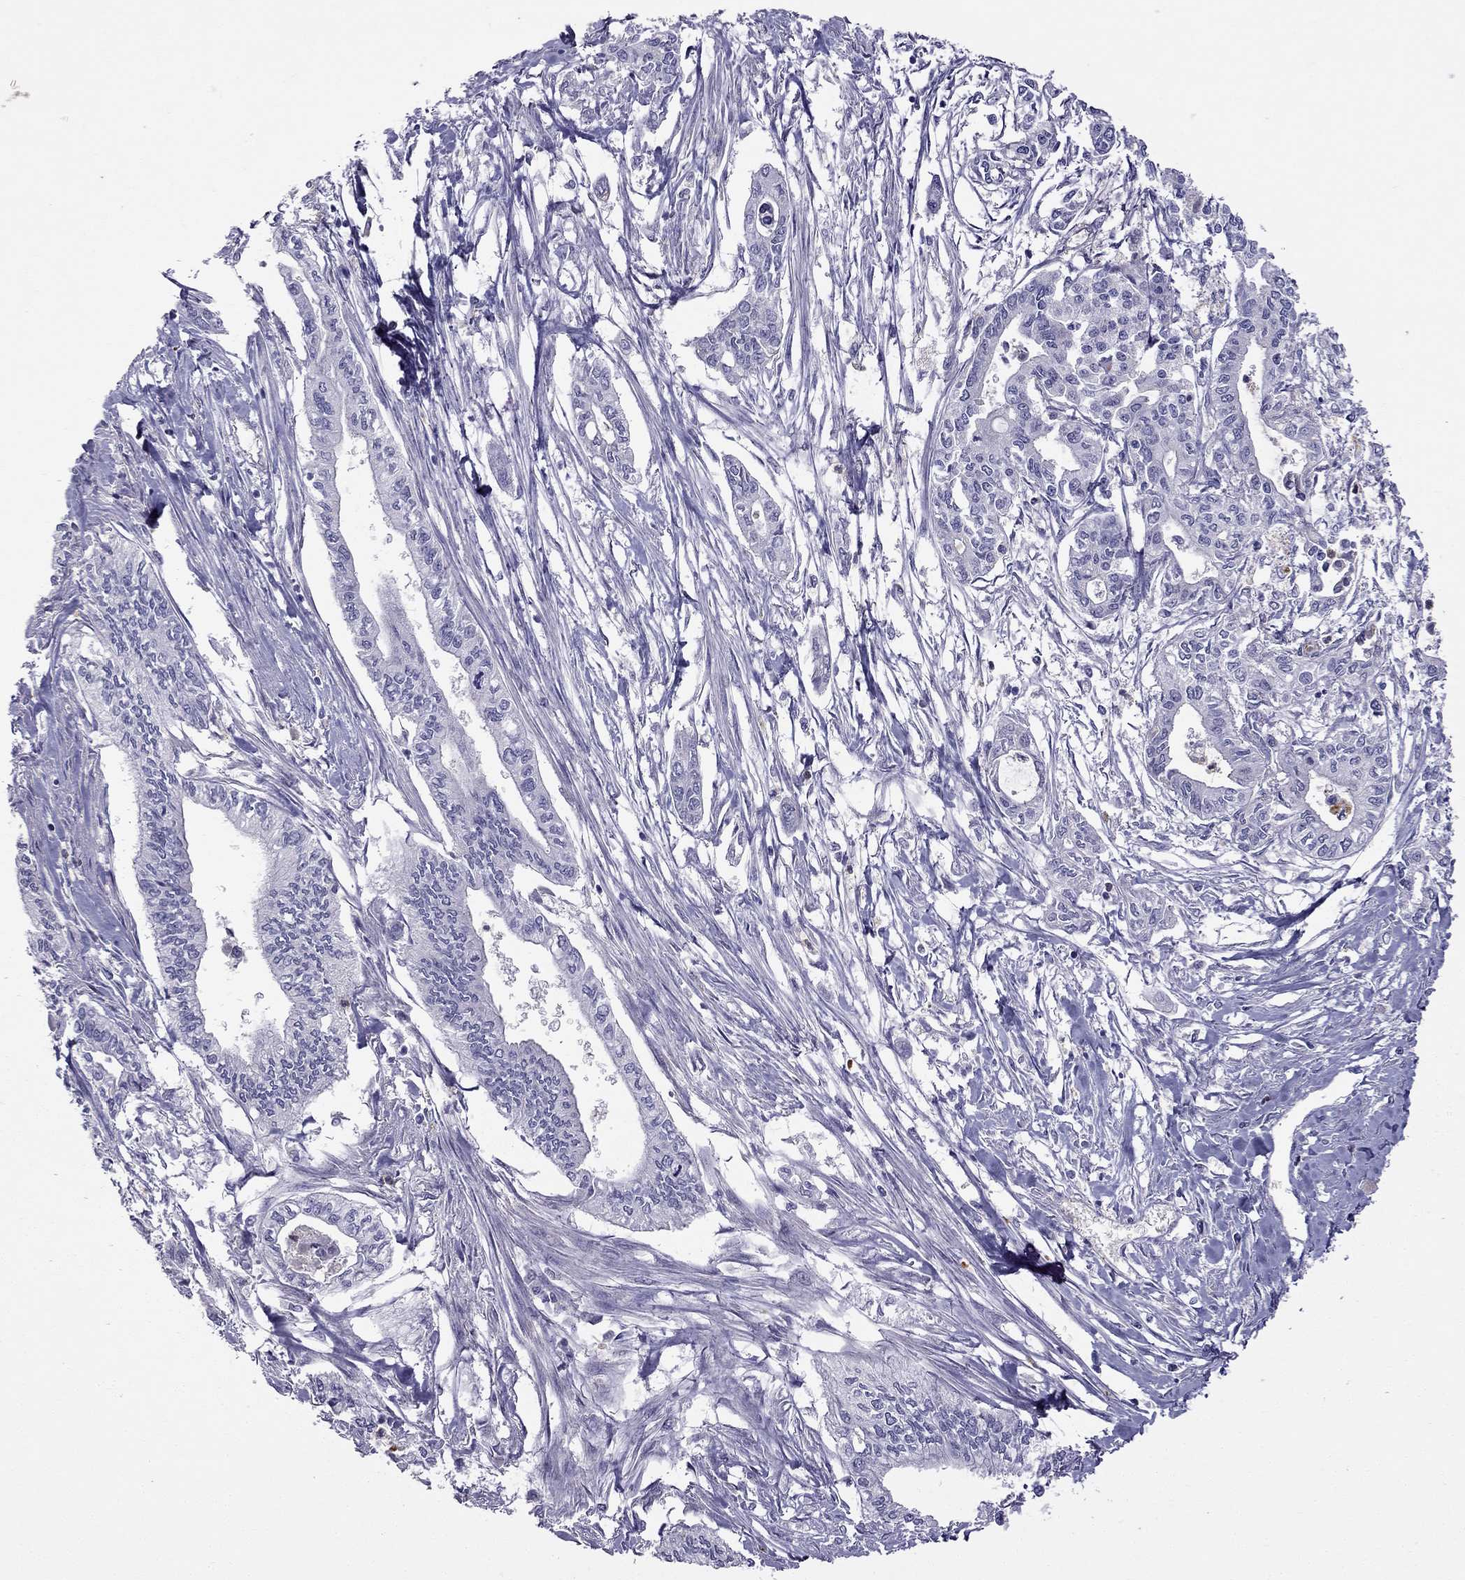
{"staining": {"intensity": "negative", "quantity": "none", "location": "none"}, "tissue": "pancreatic cancer", "cell_type": "Tumor cells", "image_type": "cancer", "snomed": [{"axis": "morphology", "description": "Adenocarcinoma, NOS"}, {"axis": "topography", "description": "Pancreas"}], "caption": "Immunohistochemistry (IHC) of human pancreatic cancer reveals no expression in tumor cells.", "gene": "STOML3", "patient": {"sex": "male", "age": 60}}